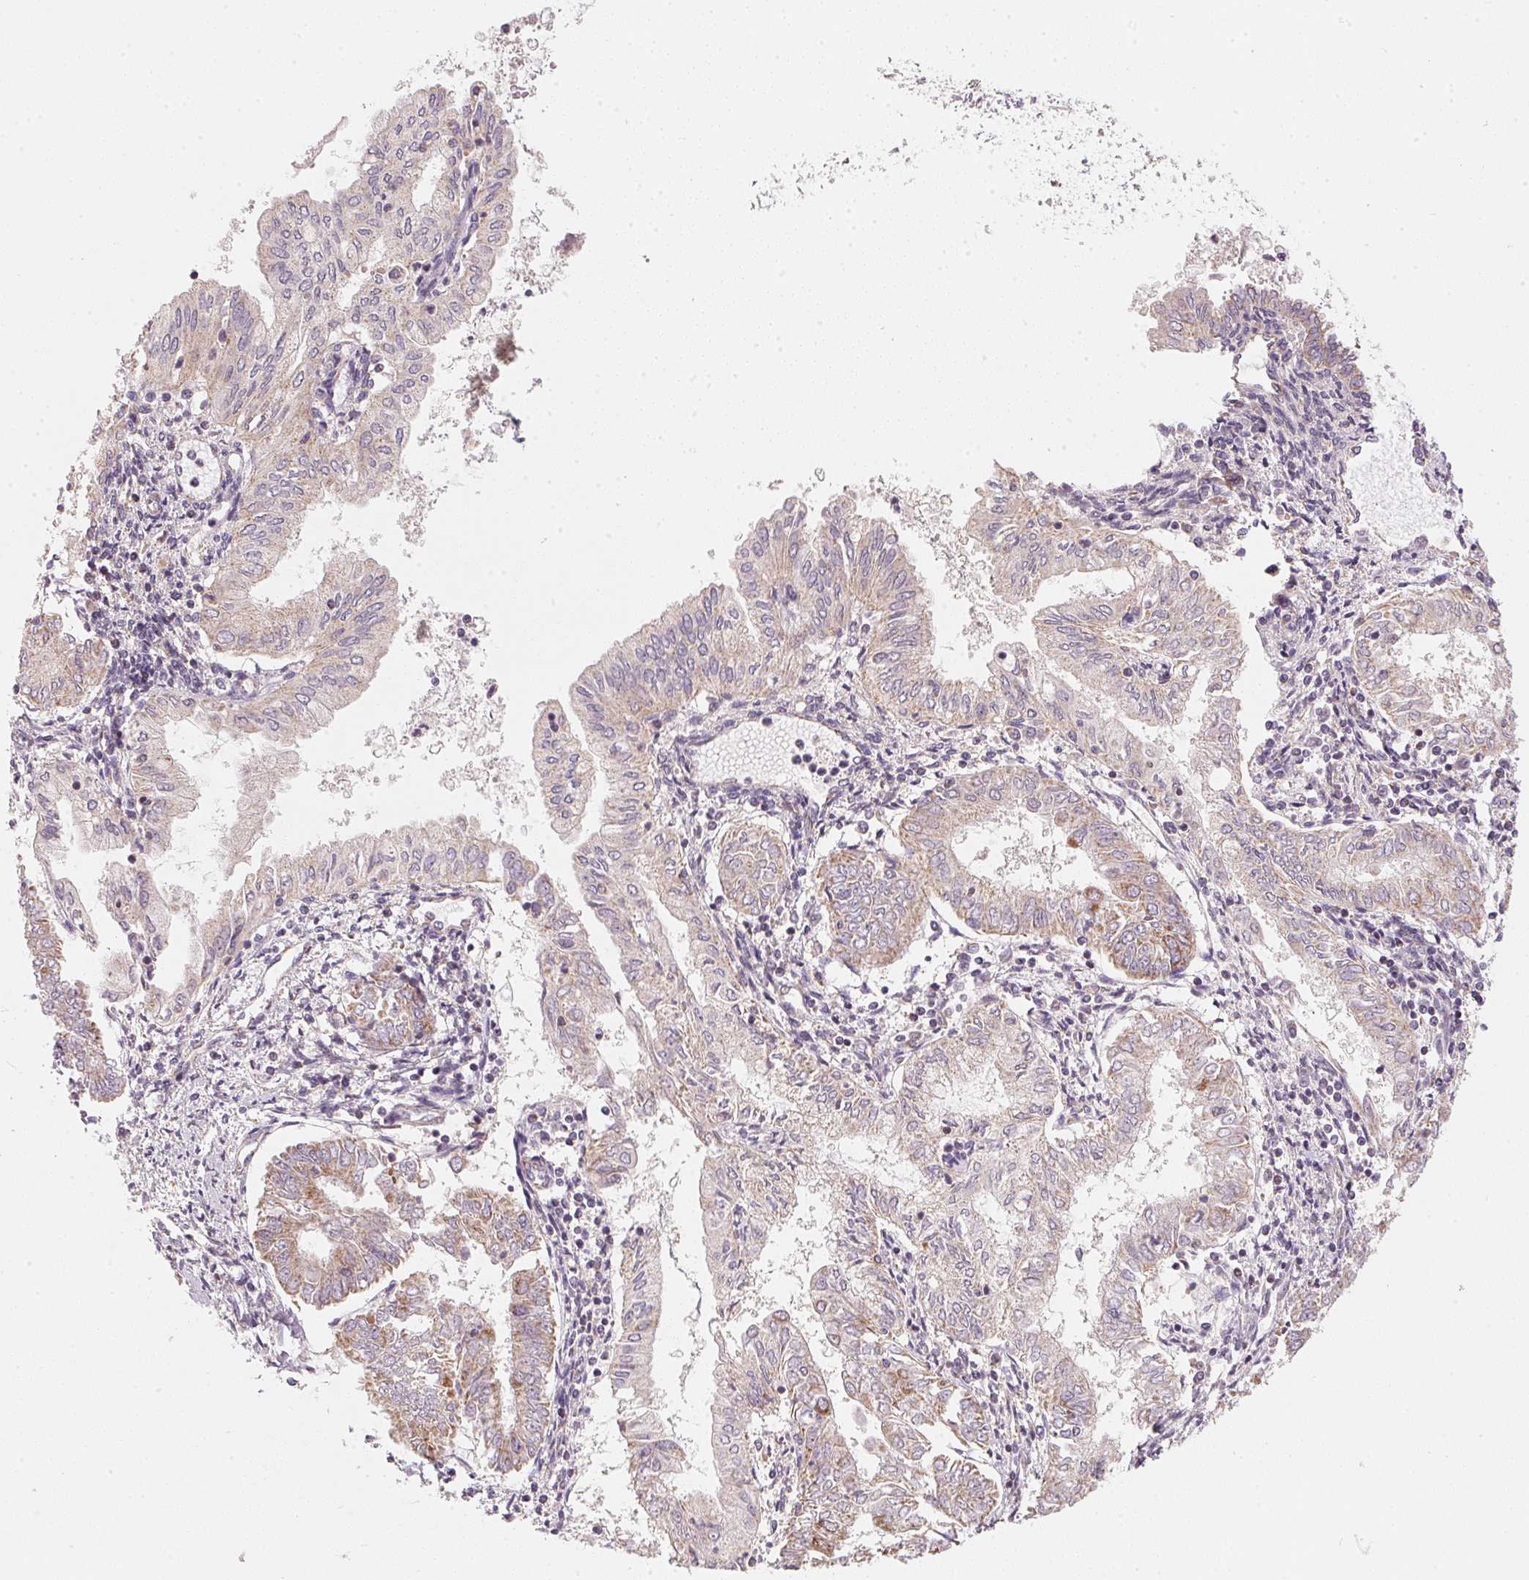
{"staining": {"intensity": "moderate", "quantity": "25%-75%", "location": "cytoplasmic/membranous"}, "tissue": "endometrial cancer", "cell_type": "Tumor cells", "image_type": "cancer", "snomed": [{"axis": "morphology", "description": "Adenocarcinoma, NOS"}, {"axis": "topography", "description": "Endometrium"}], "caption": "This is an image of IHC staining of adenocarcinoma (endometrial), which shows moderate staining in the cytoplasmic/membranous of tumor cells.", "gene": "COQ7", "patient": {"sex": "female", "age": 68}}